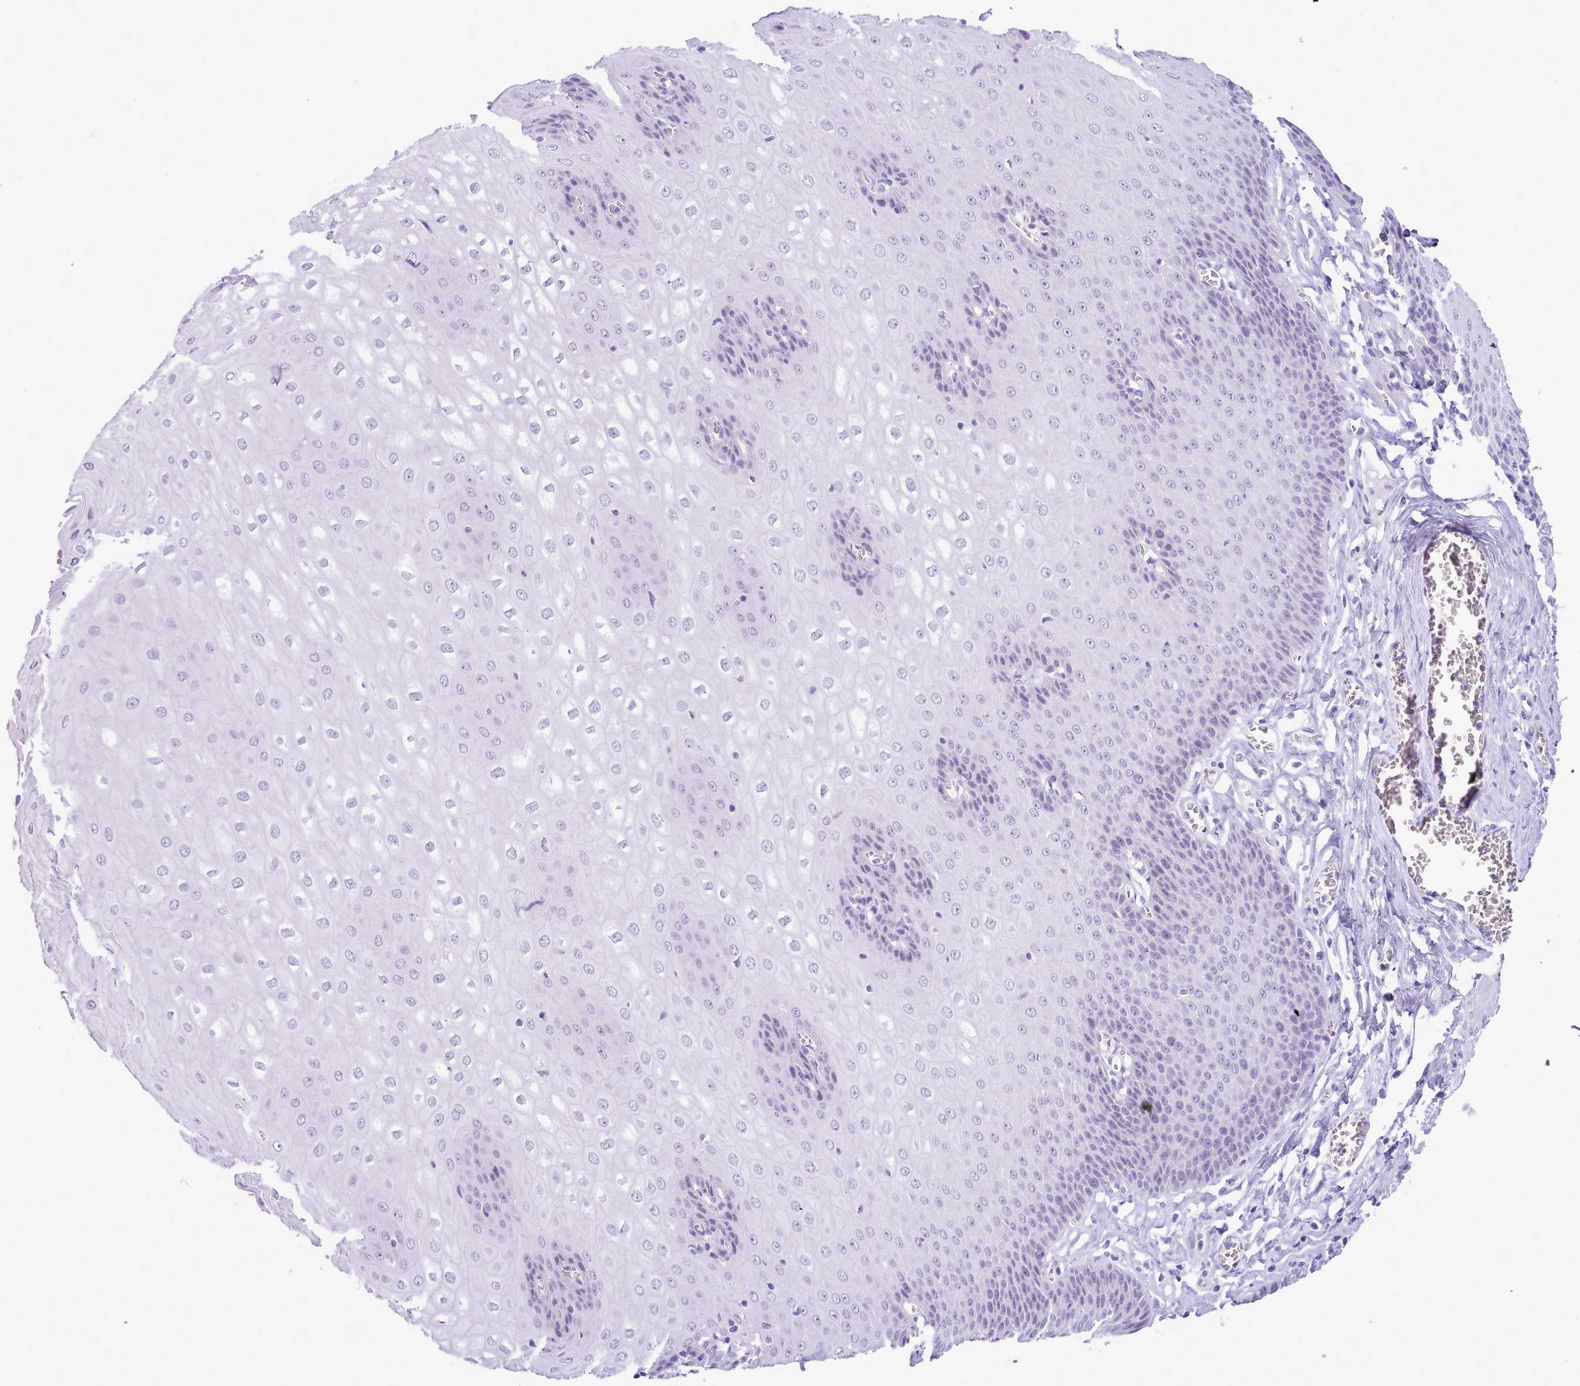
{"staining": {"intensity": "negative", "quantity": "none", "location": "none"}, "tissue": "esophagus", "cell_type": "Squamous epithelial cells", "image_type": "normal", "snomed": [{"axis": "morphology", "description": "Normal tissue, NOS"}, {"axis": "topography", "description": "Esophagus"}], "caption": "Histopathology image shows no protein positivity in squamous epithelial cells of unremarkable esophagus. (DAB (3,3'-diaminobenzidine) immunohistochemistry visualized using brightfield microscopy, high magnification).", "gene": "LRRC37A2", "patient": {"sex": "male", "age": 60}}